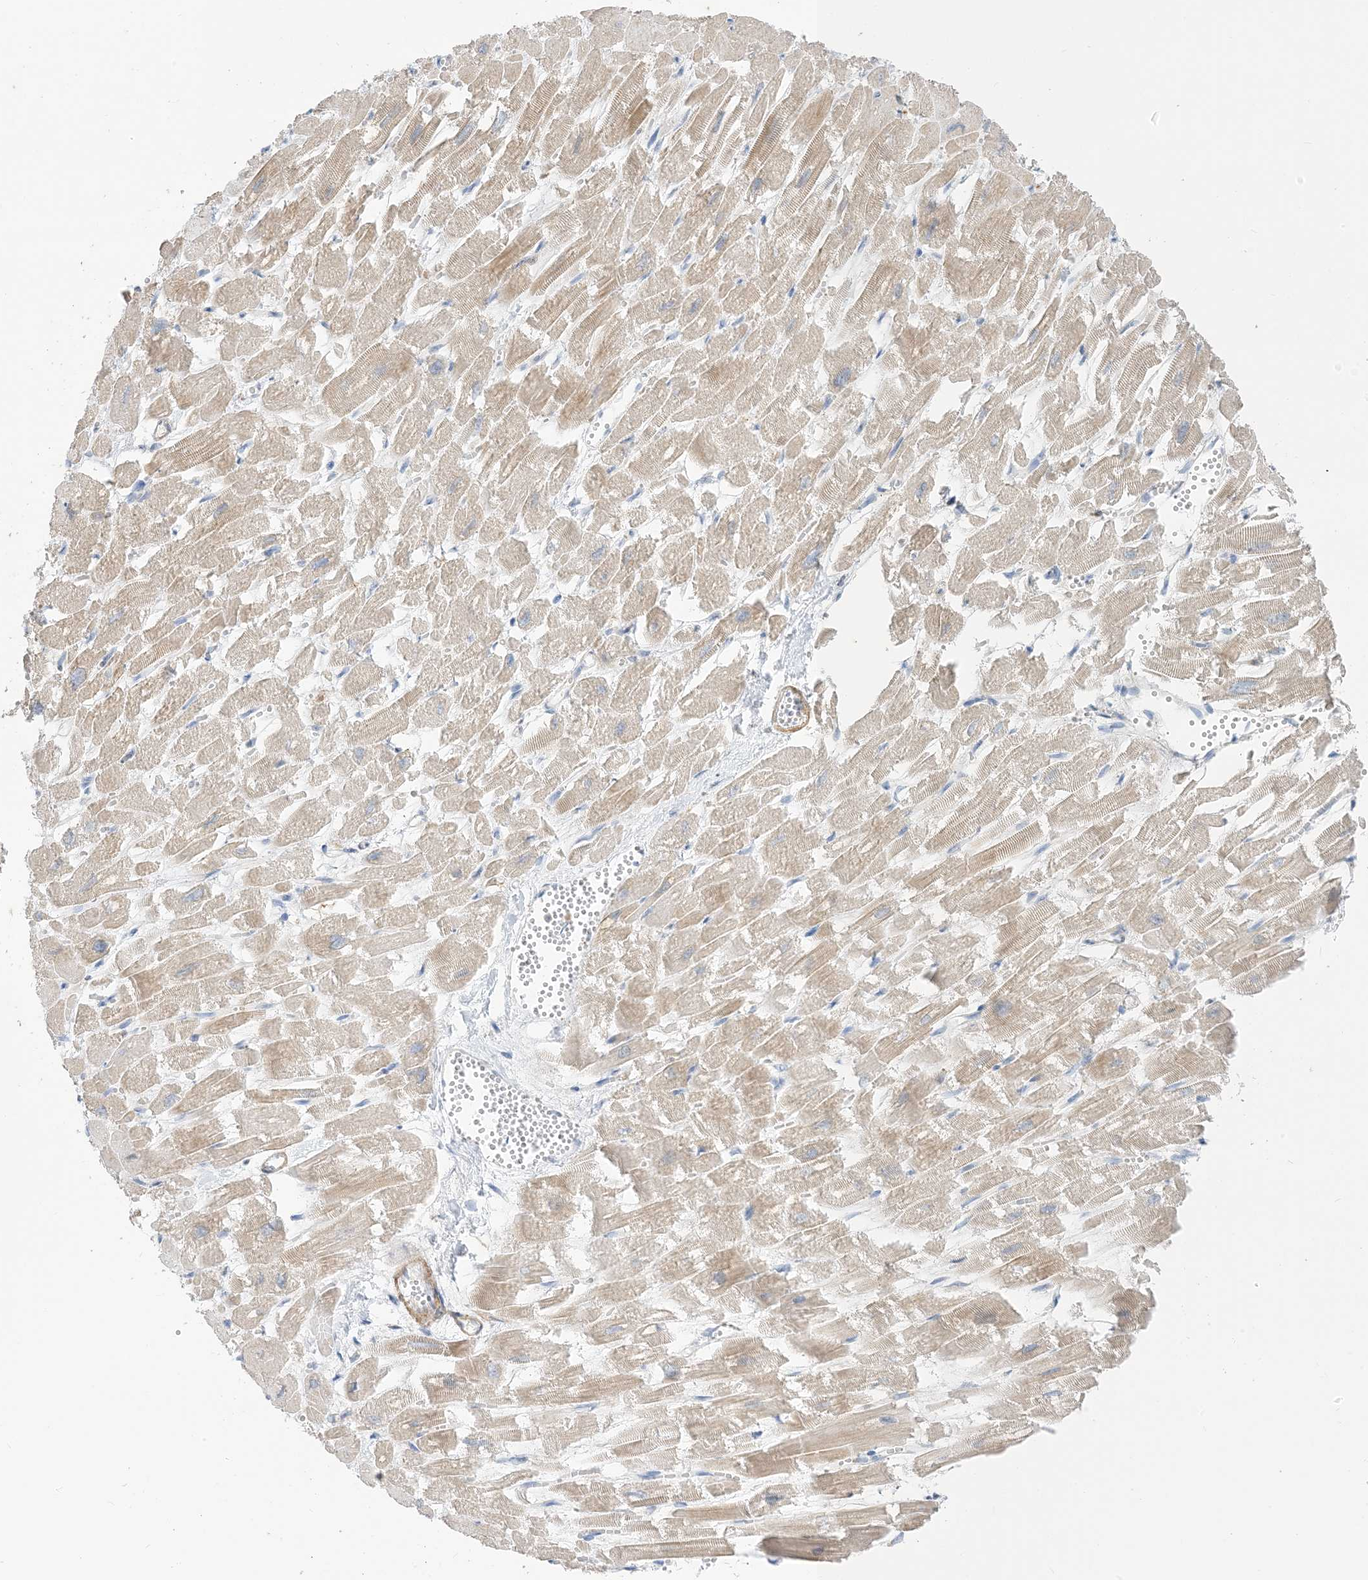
{"staining": {"intensity": "weak", "quantity": "25%-75%", "location": "cytoplasmic/membranous"}, "tissue": "heart muscle", "cell_type": "Cardiomyocytes", "image_type": "normal", "snomed": [{"axis": "morphology", "description": "Normal tissue, NOS"}, {"axis": "topography", "description": "Heart"}], "caption": "Cardiomyocytes exhibit low levels of weak cytoplasmic/membranous staining in about 25%-75% of cells in normal human heart muscle.", "gene": "NAGK", "patient": {"sex": "male", "age": 54}}